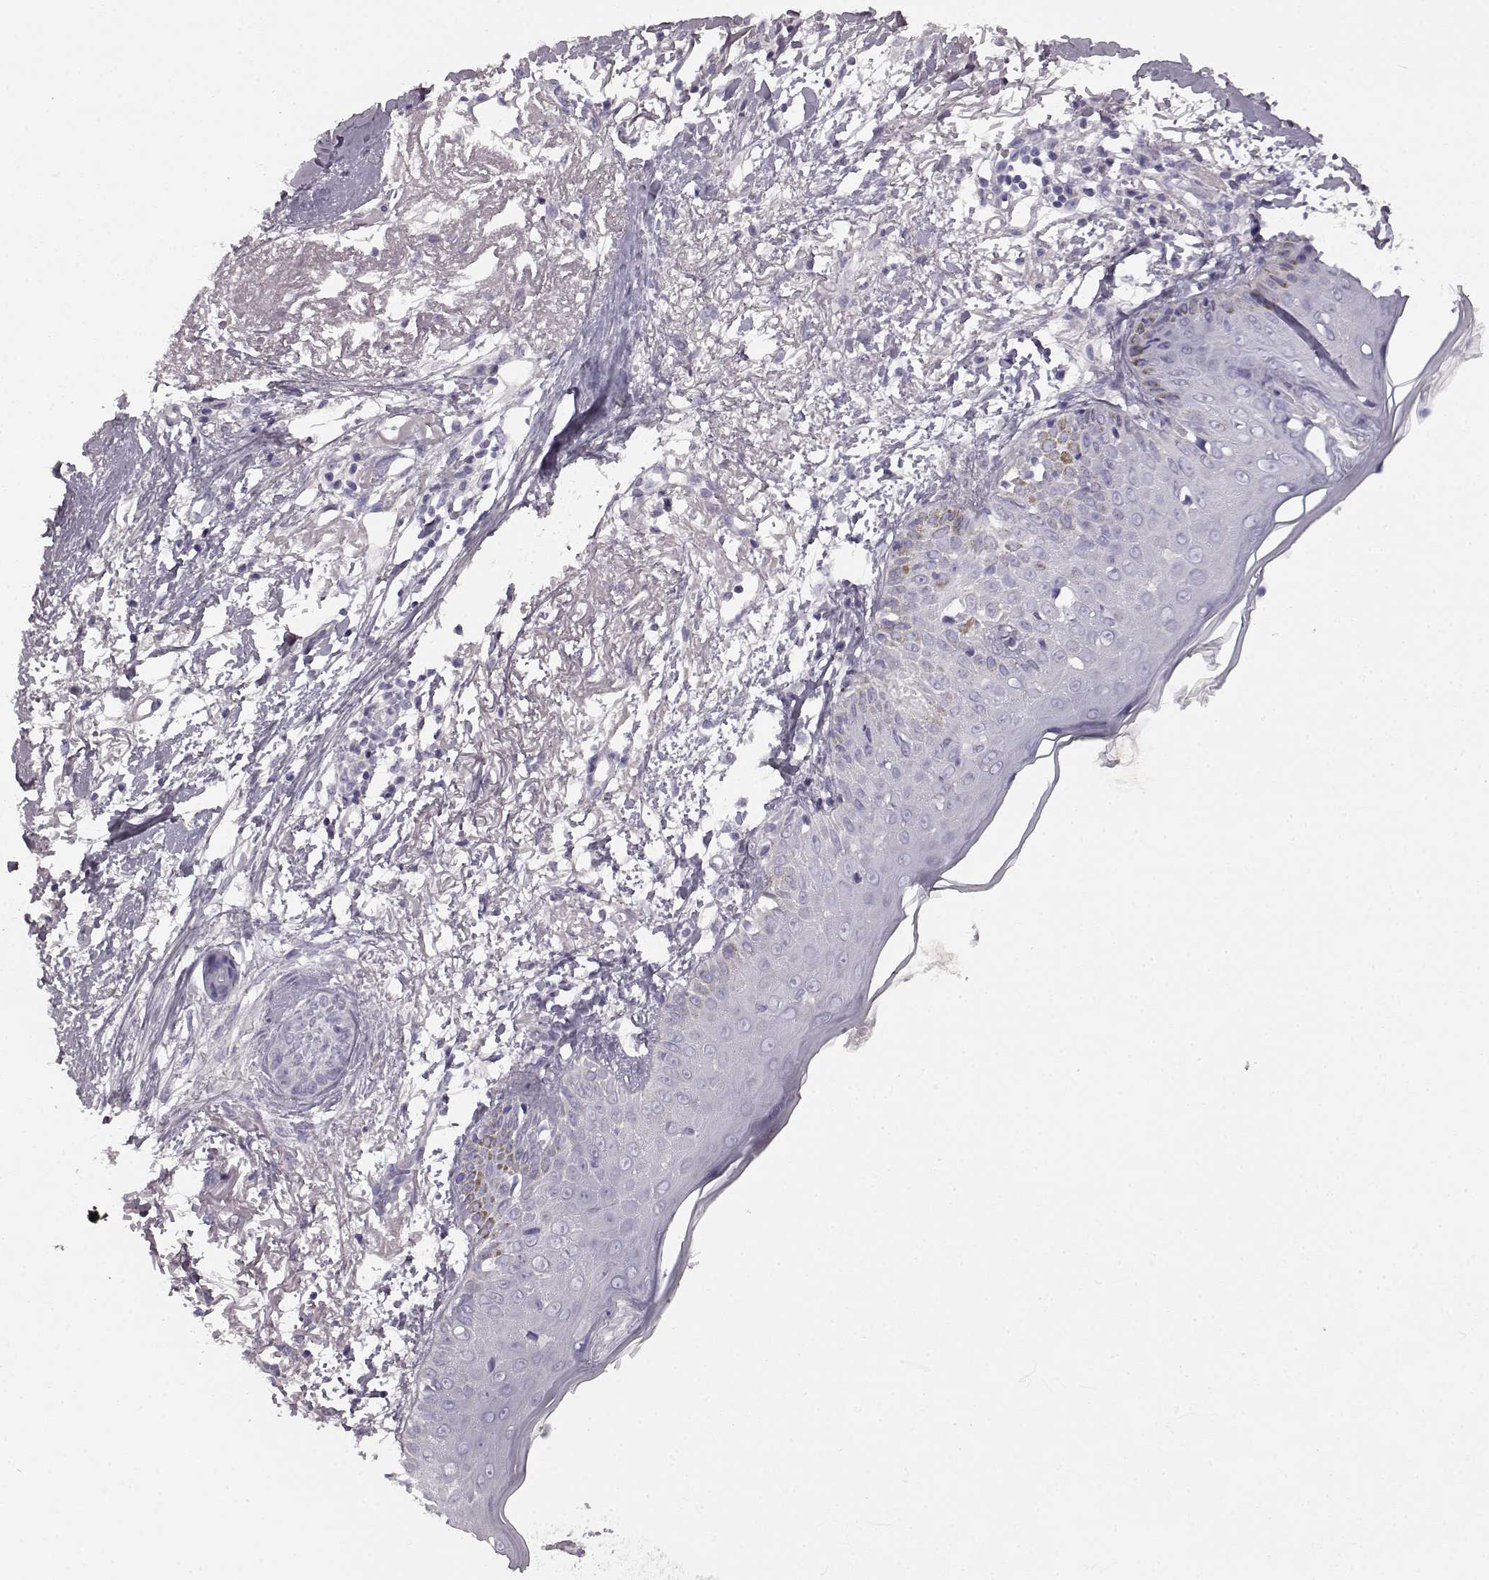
{"staining": {"intensity": "negative", "quantity": "none", "location": "none"}, "tissue": "skin cancer", "cell_type": "Tumor cells", "image_type": "cancer", "snomed": [{"axis": "morphology", "description": "Normal tissue, NOS"}, {"axis": "morphology", "description": "Basal cell carcinoma"}, {"axis": "topography", "description": "Skin"}], "caption": "Immunohistochemical staining of human skin cancer demonstrates no significant positivity in tumor cells.", "gene": "KRT85", "patient": {"sex": "male", "age": 84}}